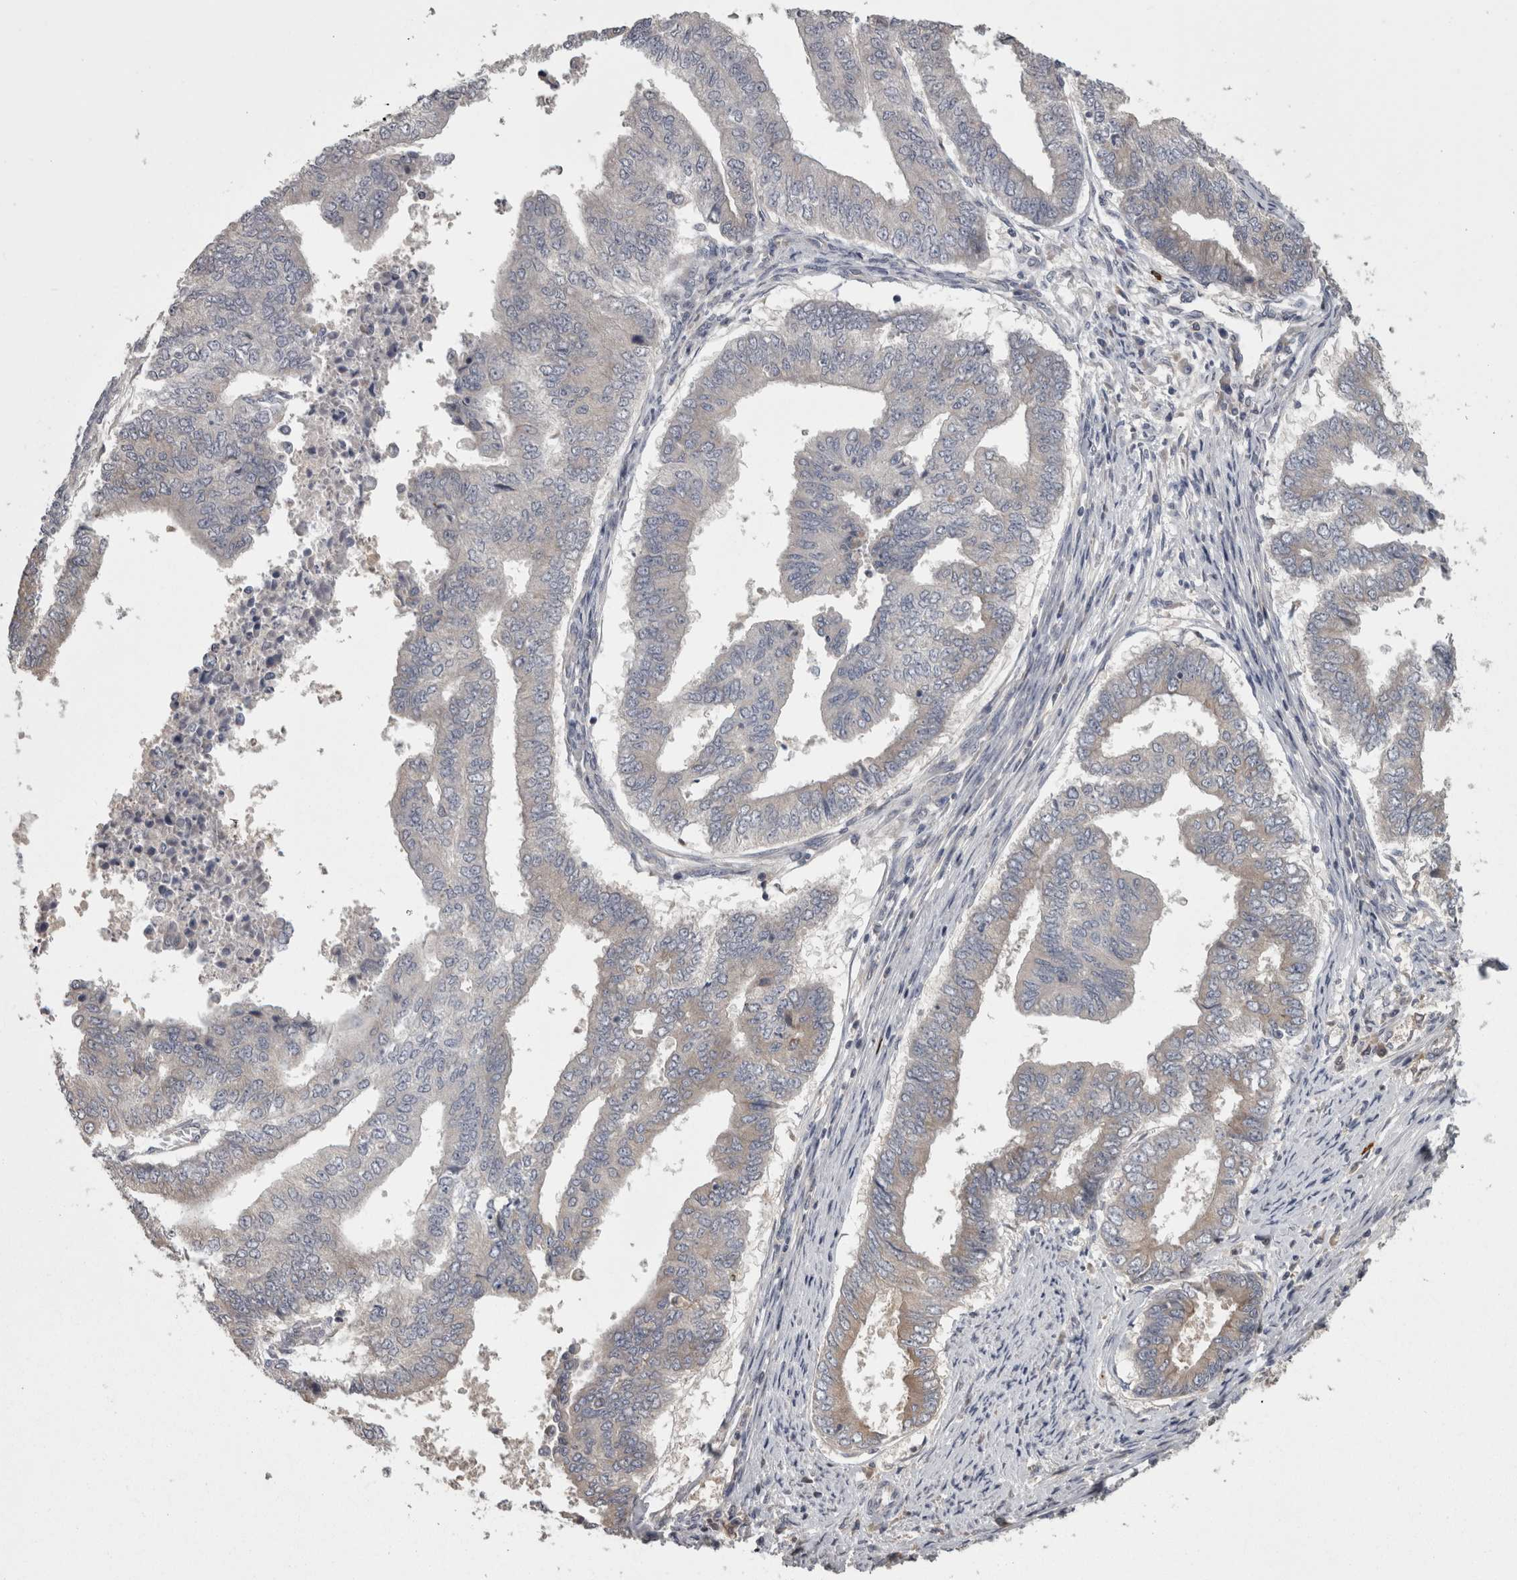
{"staining": {"intensity": "weak", "quantity": "<25%", "location": "cytoplasmic/membranous"}, "tissue": "endometrial cancer", "cell_type": "Tumor cells", "image_type": "cancer", "snomed": [{"axis": "morphology", "description": "Polyp, NOS"}, {"axis": "morphology", "description": "Adenocarcinoma, NOS"}, {"axis": "morphology", "description": "Adenoma, NOS"}, {"axis": "topography", "description": "Endometrium"}], "caption": "Endometrial cancer stained for a protein using IHC reveals no expression tumor cells.", "gene": "PCM1", "patient": {"sex": "female", "age": 79}}